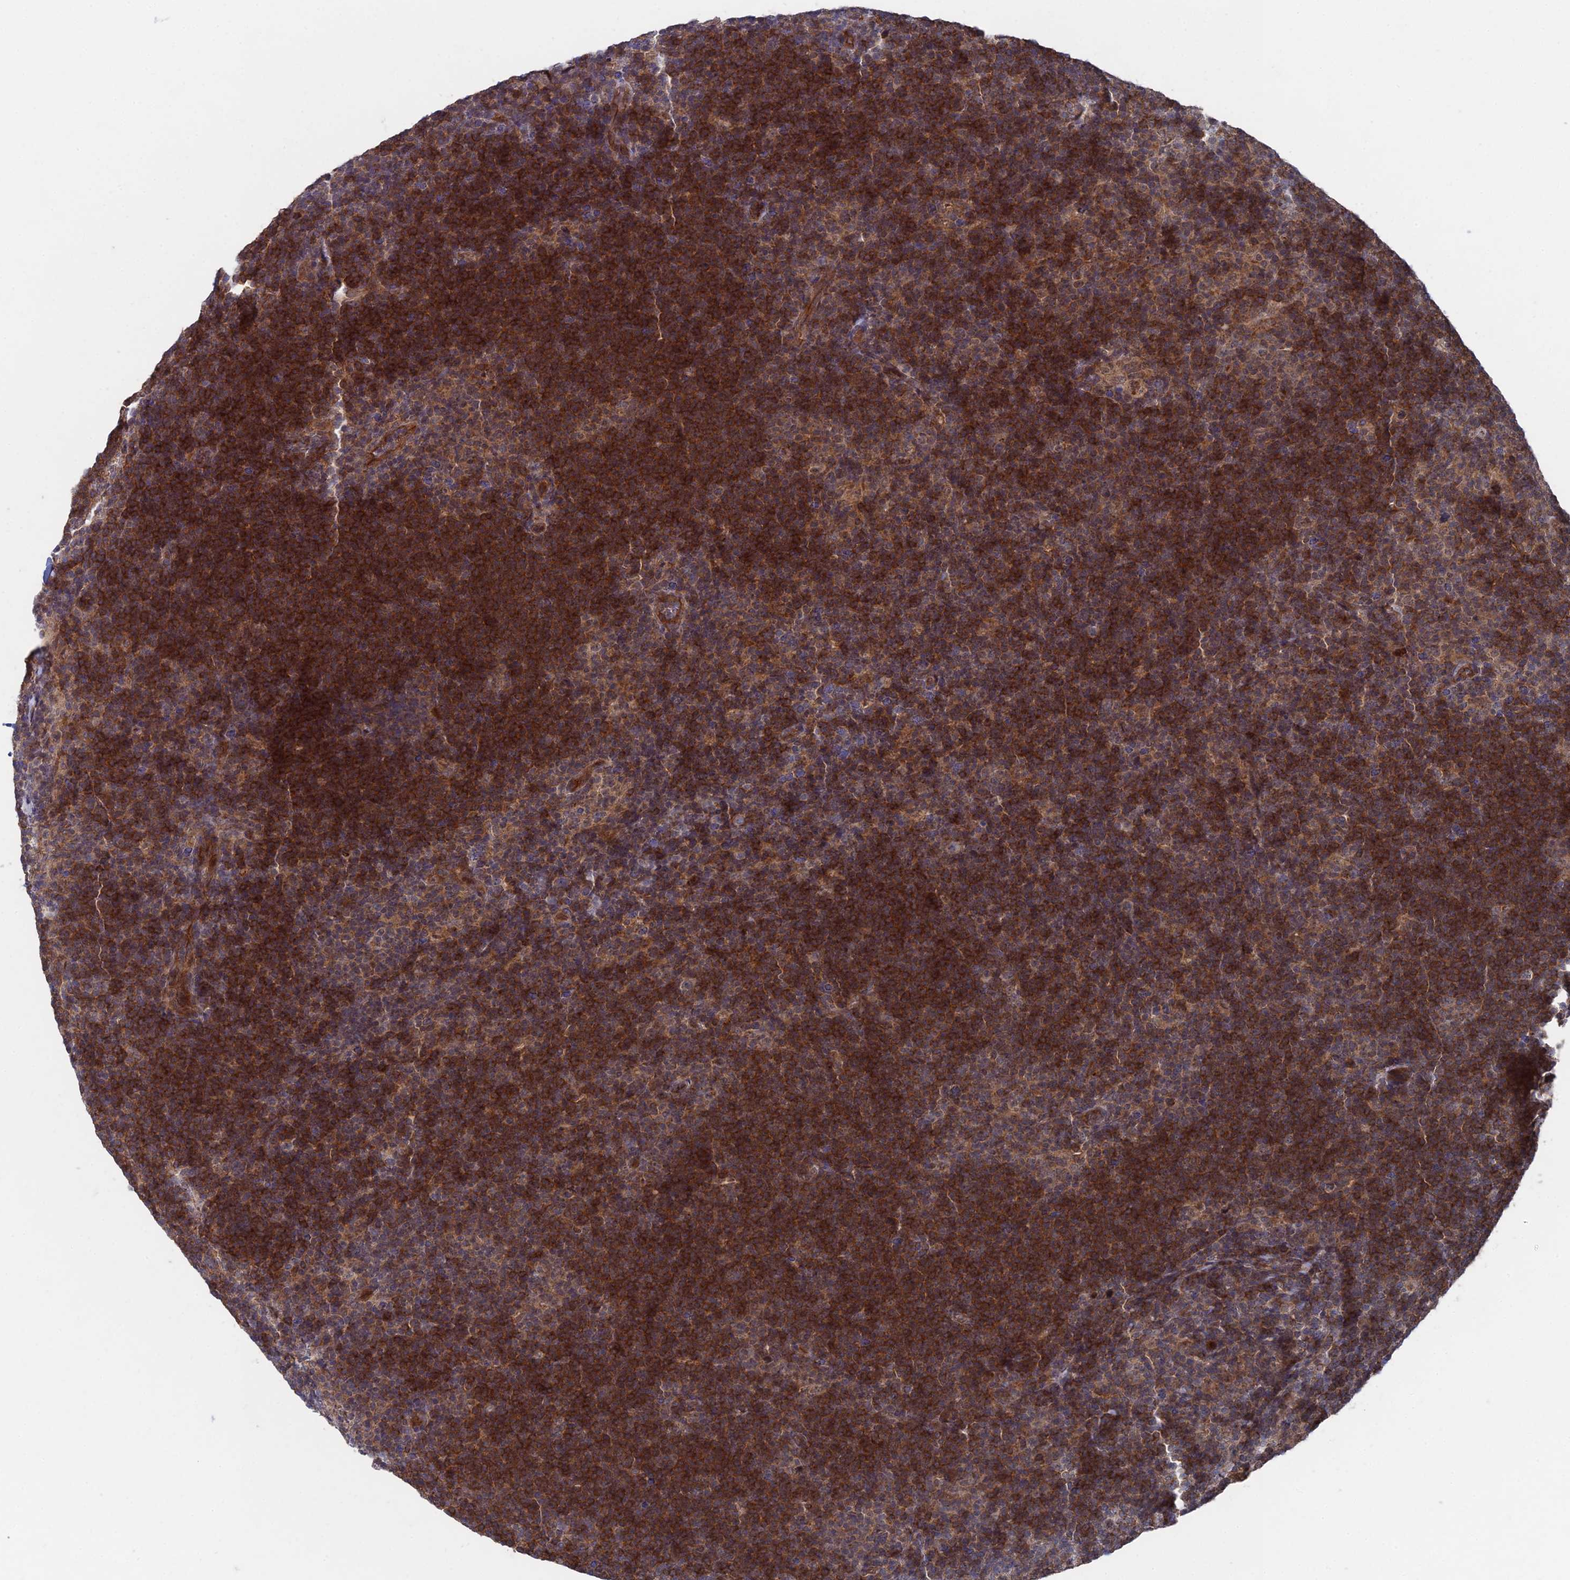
{"staining": {"intensity": "moderate", "quantity": ">75%", "location": "cytoplasmic/membranous"}, "tissue": "lymphoma", "cell_type": "Tumor cells", "image_type": "cancer", "snomed": [{"axis": "morphology", "description": "Hodgkin's disease, NOS"}, {"axis": "topography", "description": "Lymph node"}], "caption": "Moderate cytoplasmic/membranous positivity for a protein is seen in approximately >75% of tumor cells of lymphoma using immunohistochemistry (IHC).", "gene": "UNC5D", "patient": {"sex": "female", "age": 57}}